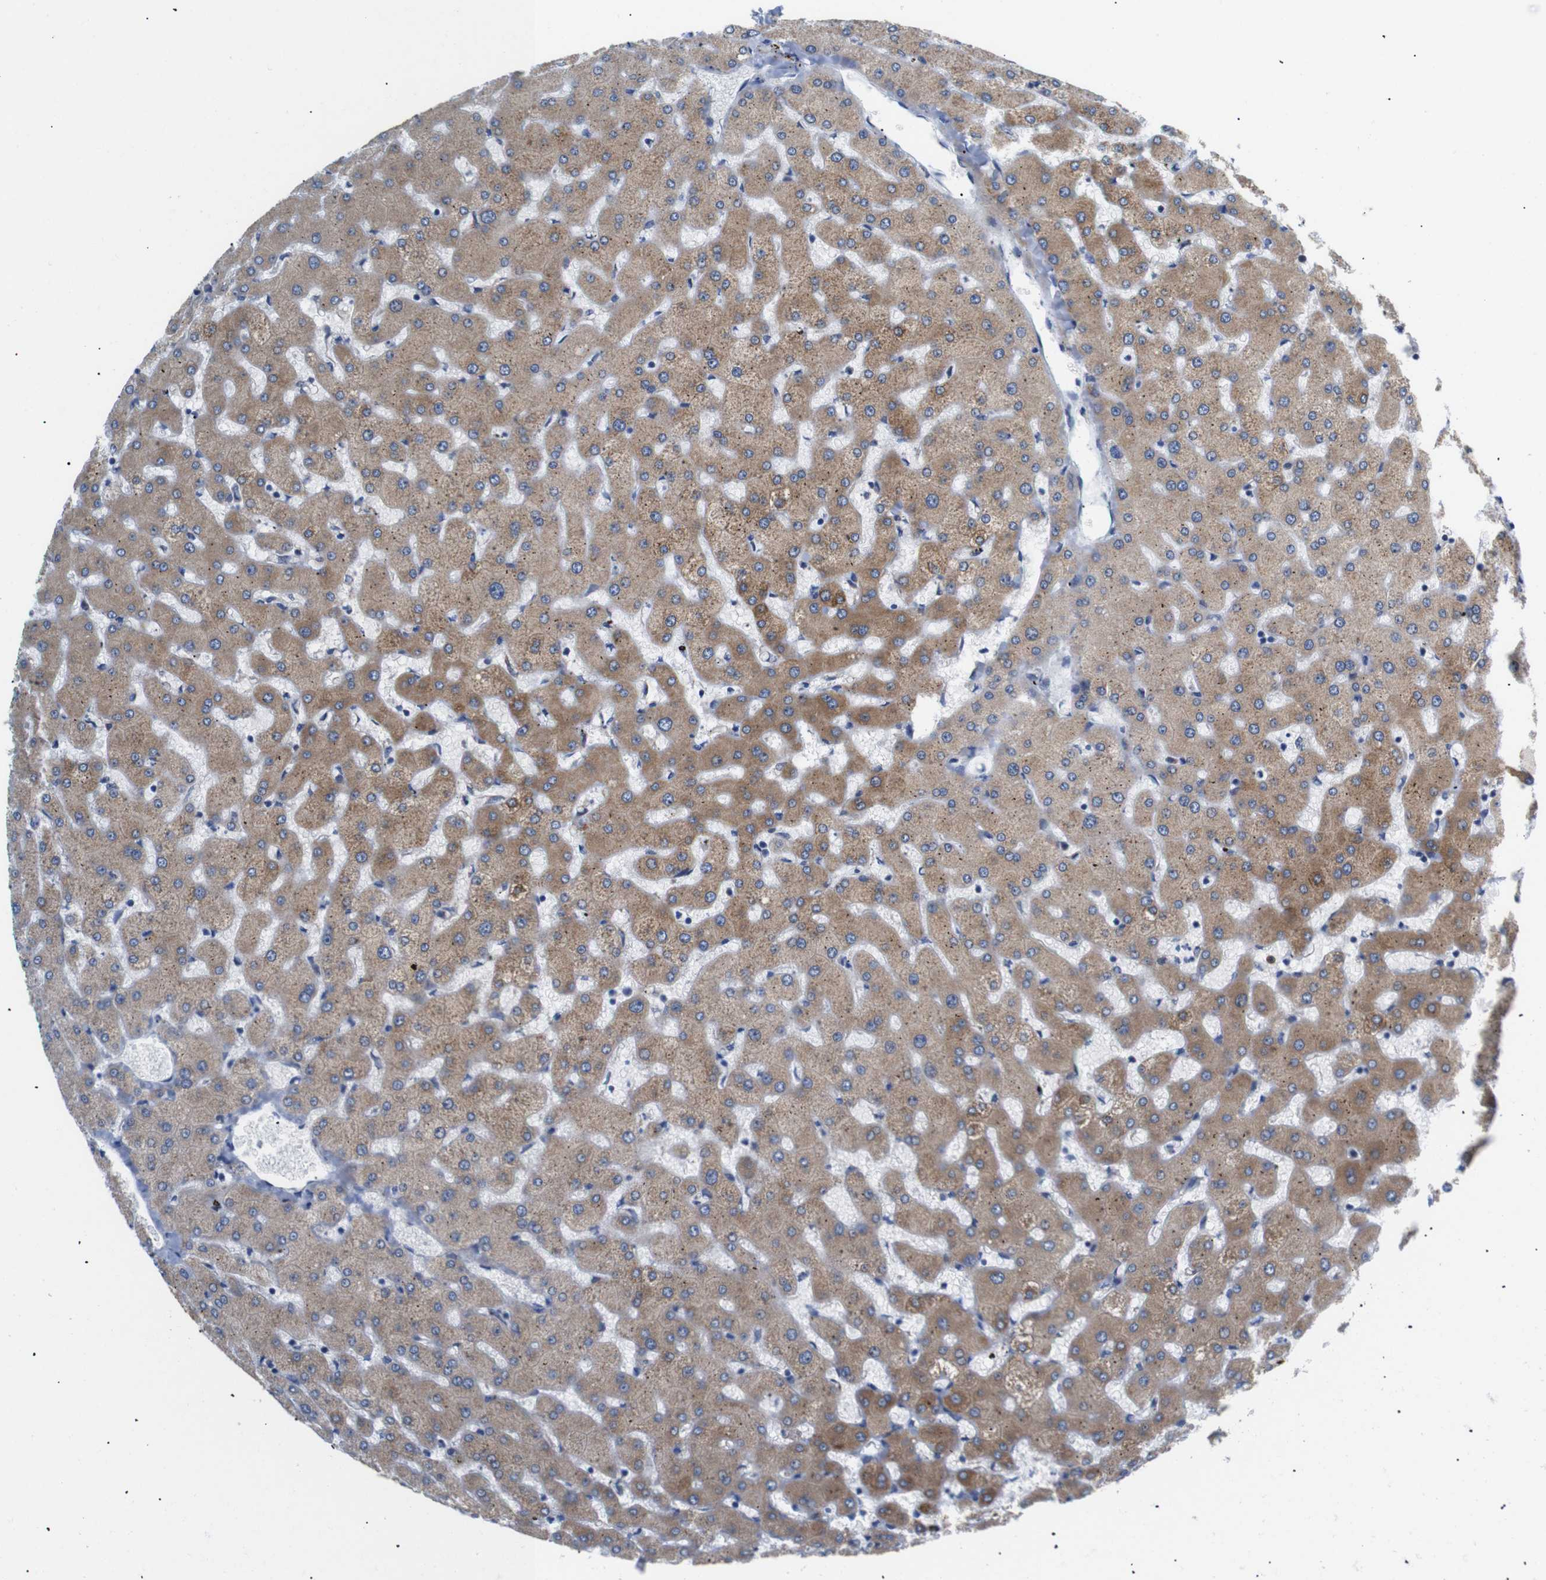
{"staining": {"intensity": "negative", "quantity": "none", "location": "none"}, "tissue": "liver", "cell_type": "Cholangiocytes", "image_type": "normal", "snomed": [{"axis": "morphology", "description": "Normal tissue, NOS"}, {"axis": "topography", "description": "Liver"}], "caption": "An image of liver stained for a protein shows no brown staining in cholangiocytes. (Brightfield microscopy of DAB IHC at high magnification).", "gene": "UBE2G2", "patient": {"sex": "female", "age": 63}}